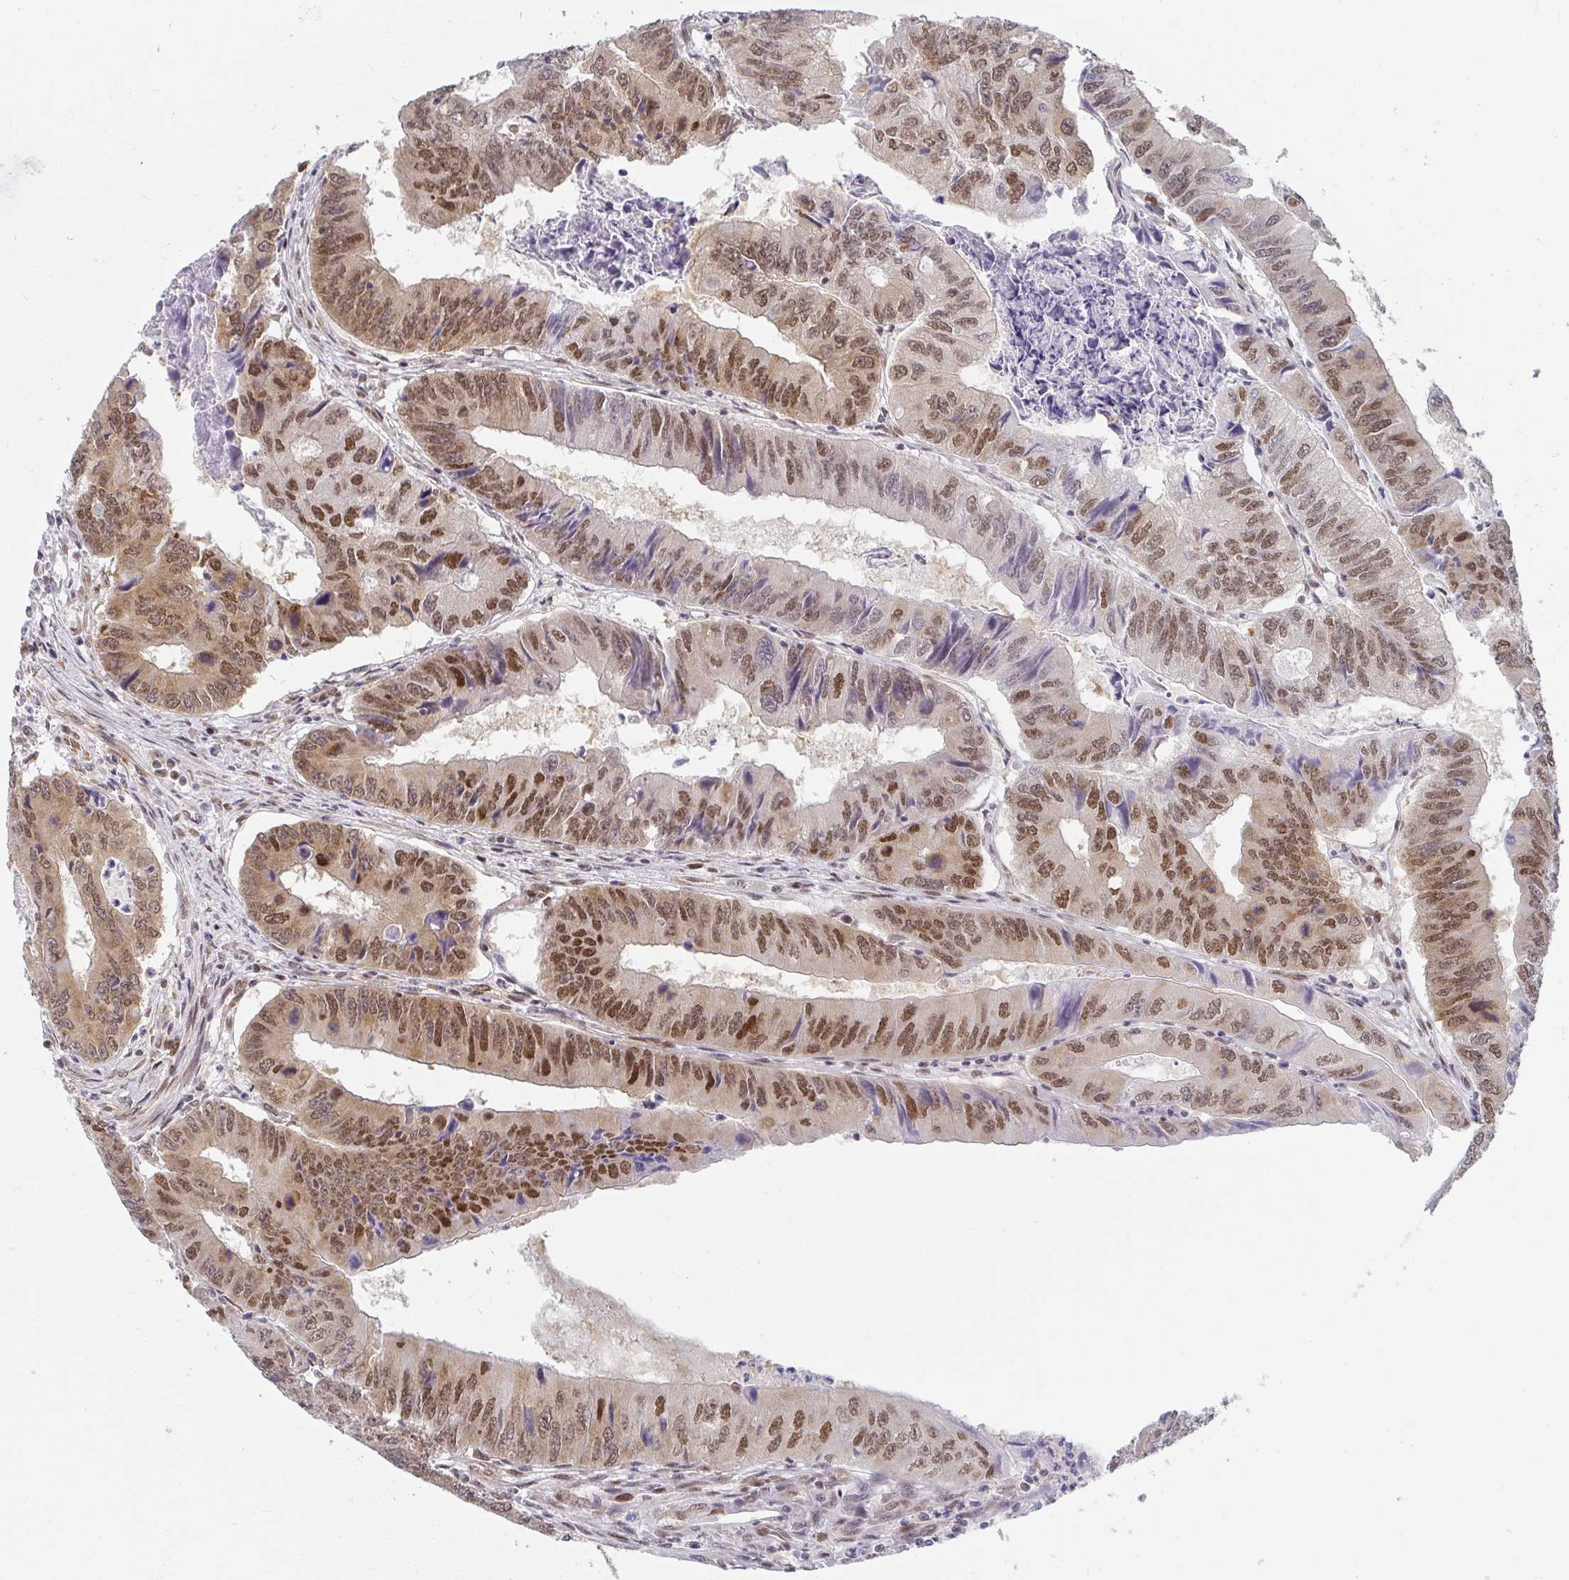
{"staining": {"intensity": "moderate", "quantity": ">75%", "location": "cytoplasmic/membranous,nuclear"}, "tissue": "colorectal cancer", "cell_type": "Tumor cells", "image_type": "cancer", "snomed": [{"axis": "morphology", "description": "Adenocarcinoma, NOS"}, {"axis": "topography", "description": "Colon"}], "caption": "A medium amount of moderate cytoplasmic/membranous and nuclear expression is present in about >75% of tumor cells in colorectal adenocarcinoma tissue.", "gene": "SYNCRIP", "patient": {"sex": "male", "age": 53}}